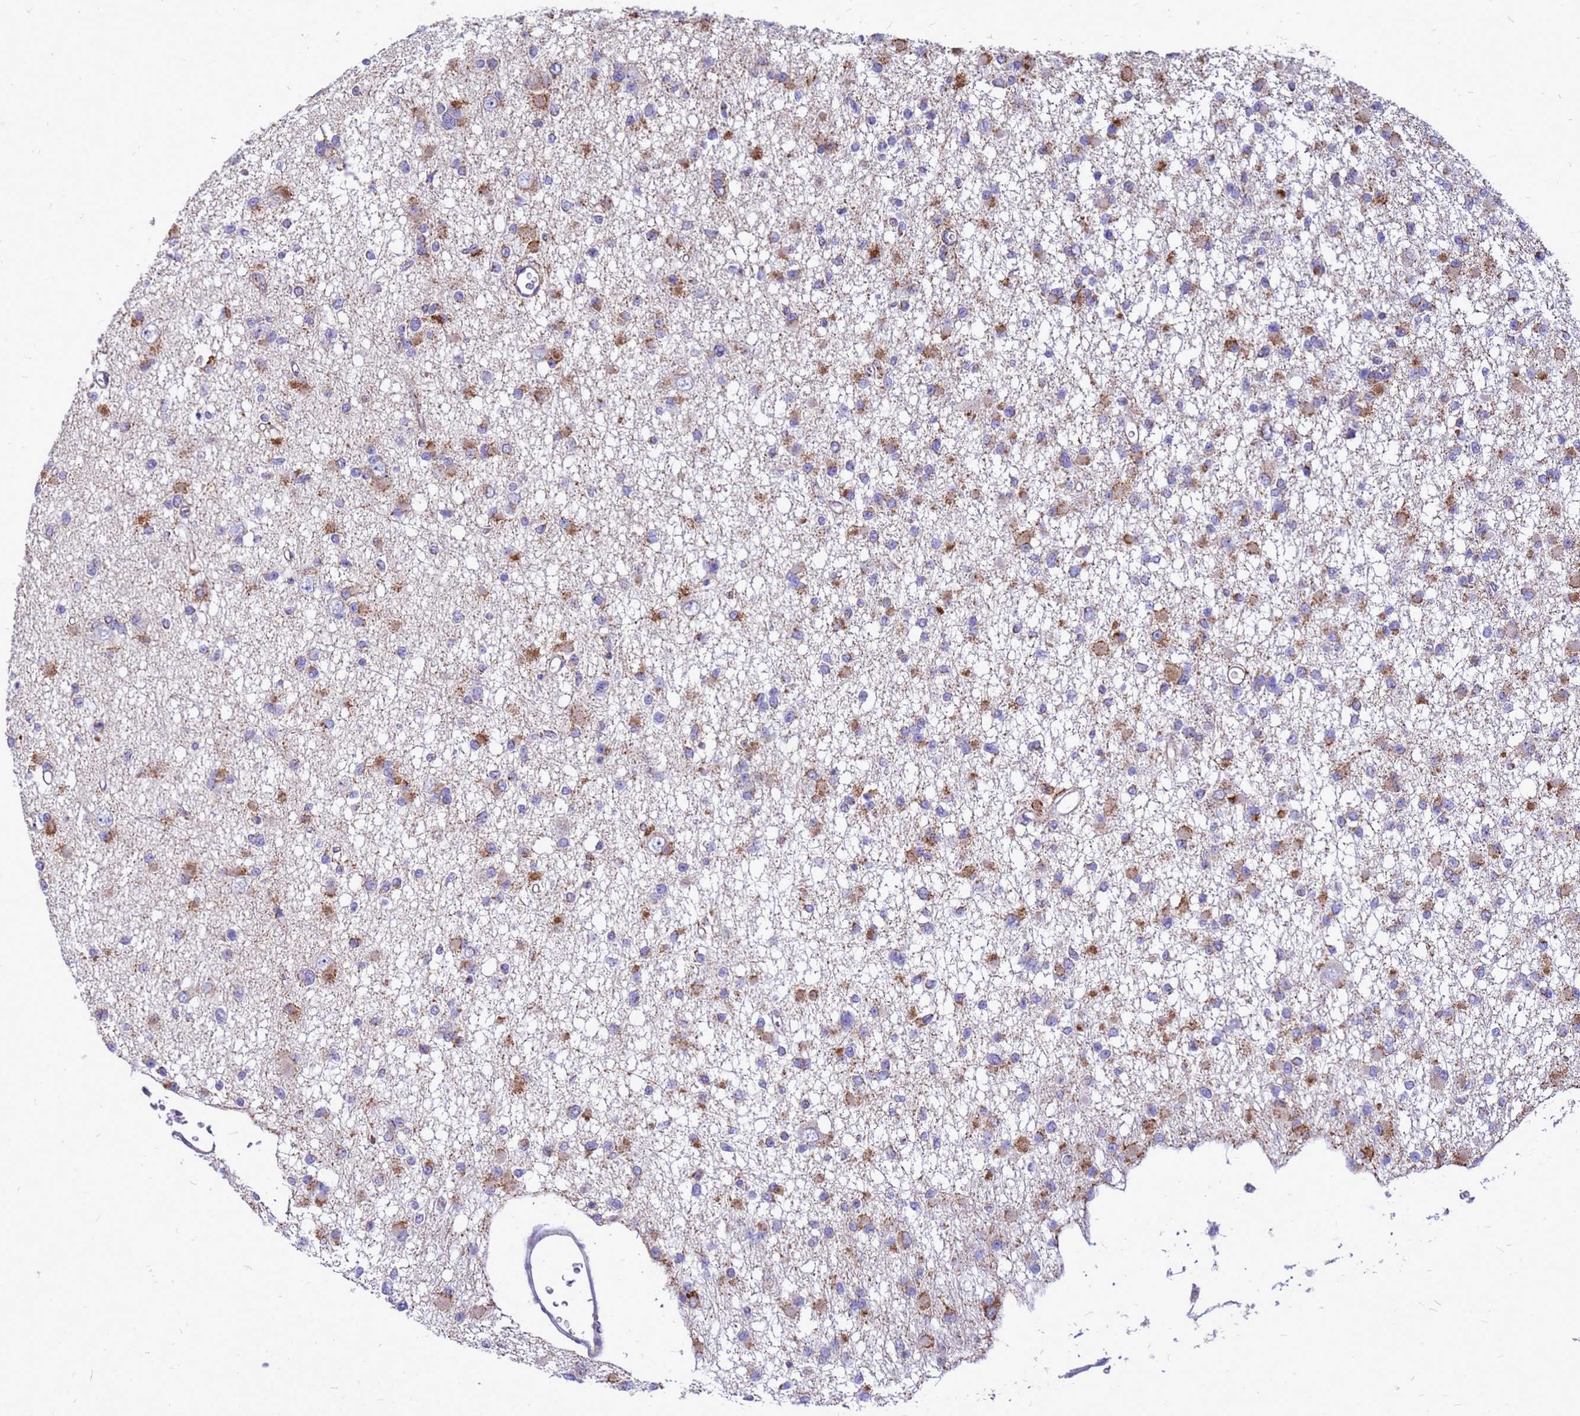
{"staining": {"intensity": "moderate", "quantity": "25%-75%", "location": "cytoplasmic/membranous"}, "tissue": "glioma", "cell_type": "Tumor cells", "image_type": "cancer", "snomed": [{"axis": "morphology", "description": "Glioma, malignant, Low grade"}, {"axis": "topography", "description": "Brain"}], "caption": "DAB (3,3'-diaminobenzidine) immunohistochemical staining of low-grade glioma (malignant) exhibits moderate cytoplasmic/membranous protein expression in about 25%-75% of tumor cells.", "gene": "CMC4", "patient": {"sex": "female", "age": 22}}